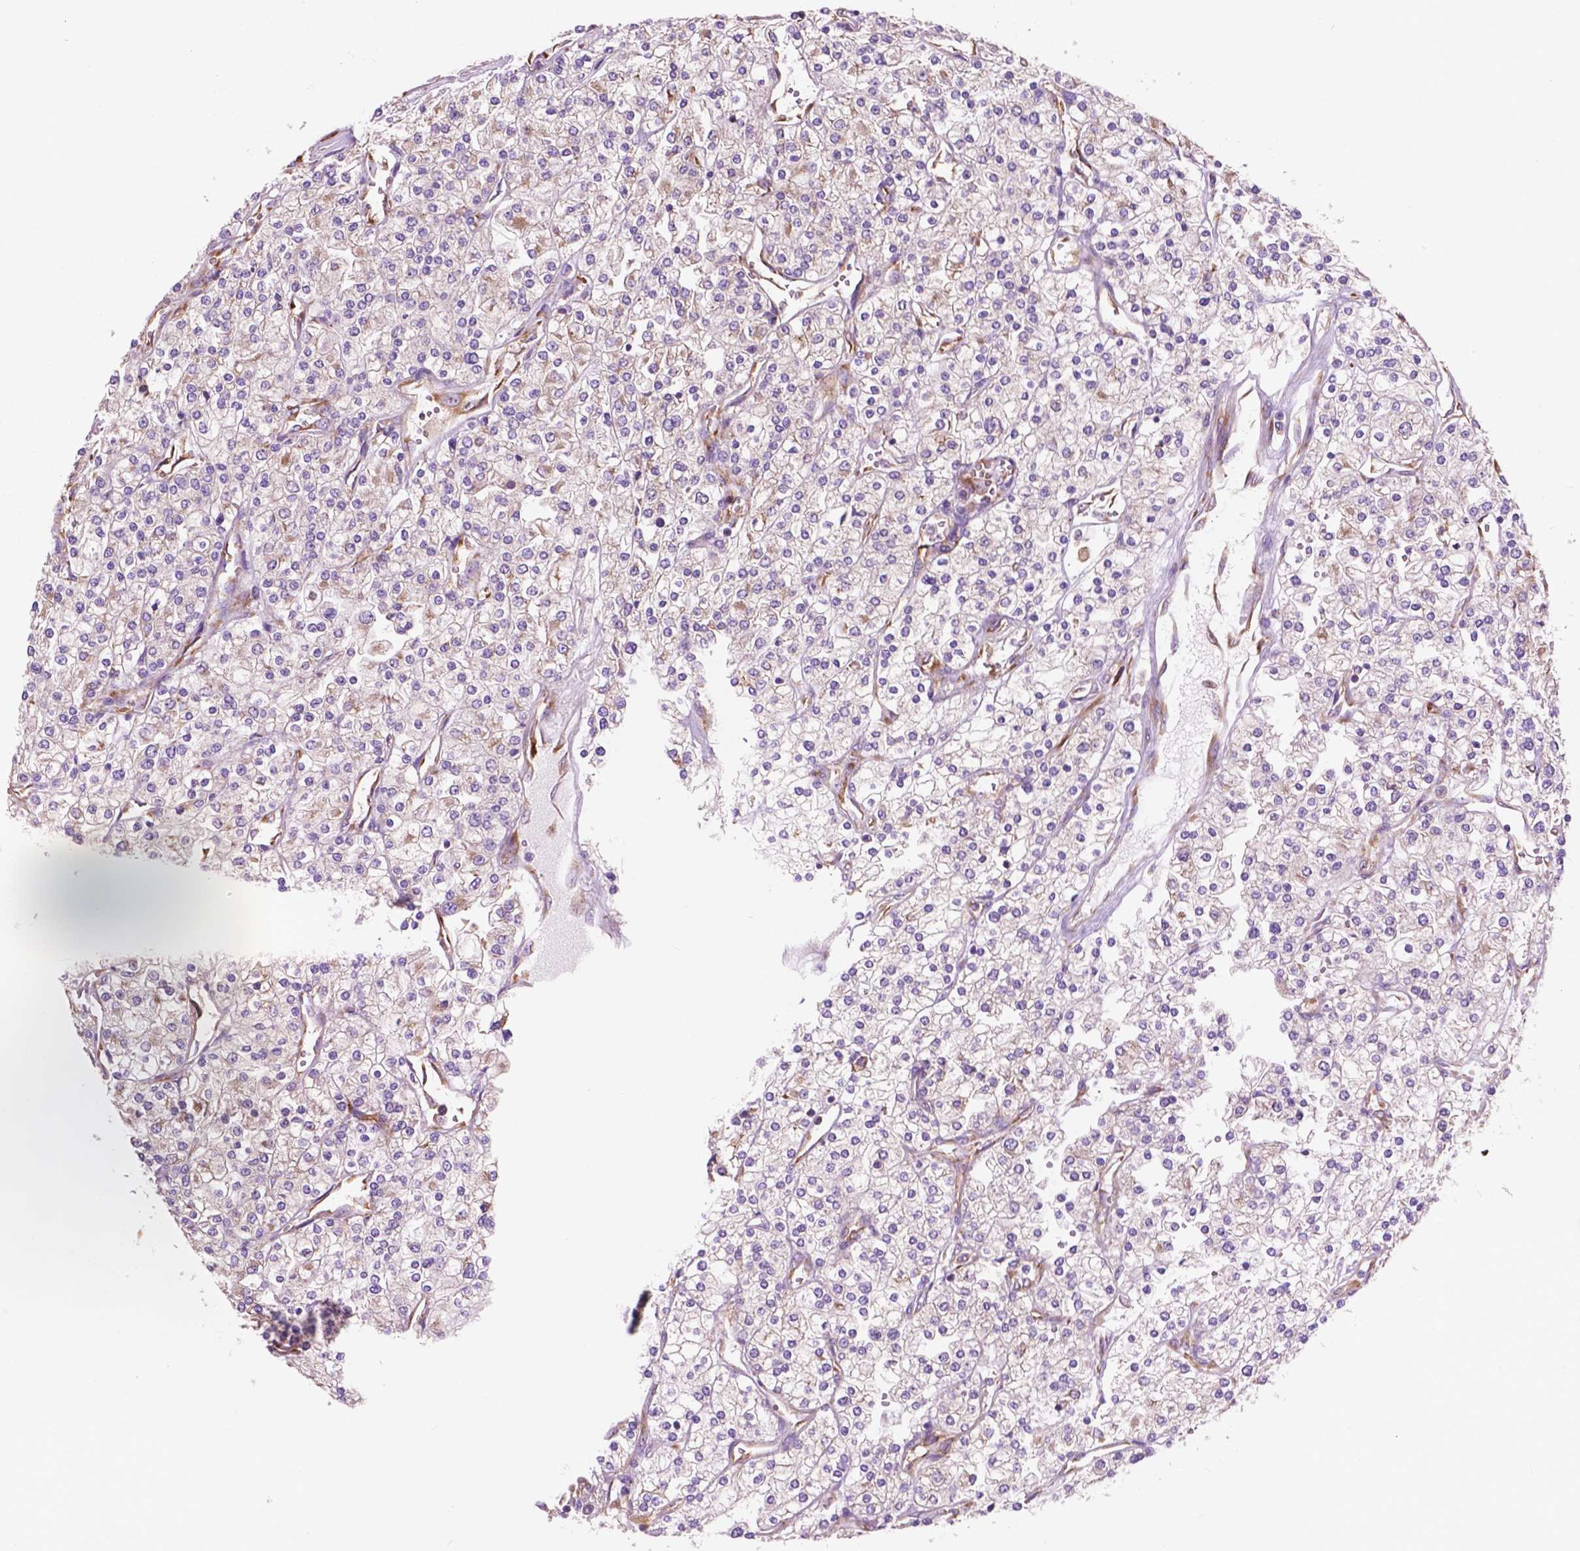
{"staining": {"intensity": "weak", "quantity": "<25%", "location": "cytoplasmic/membranous"}, "tissue": "renal cancer", "cell_type": "Tumor cells", "image_type": "cancer", "snomed": [{"axis": "morphology", "description": "Adenocarcinoma, NOS"}, {"axis": "topography", "description": "Kidney"}], "caption": "A high-resolution image shows IHC staining of renal cancer (adenocarcinoma), which demonstrates no significant staining in tumor cells.", "gene": "RPL37A", "patient": {"sex": "male", "age": 80}}